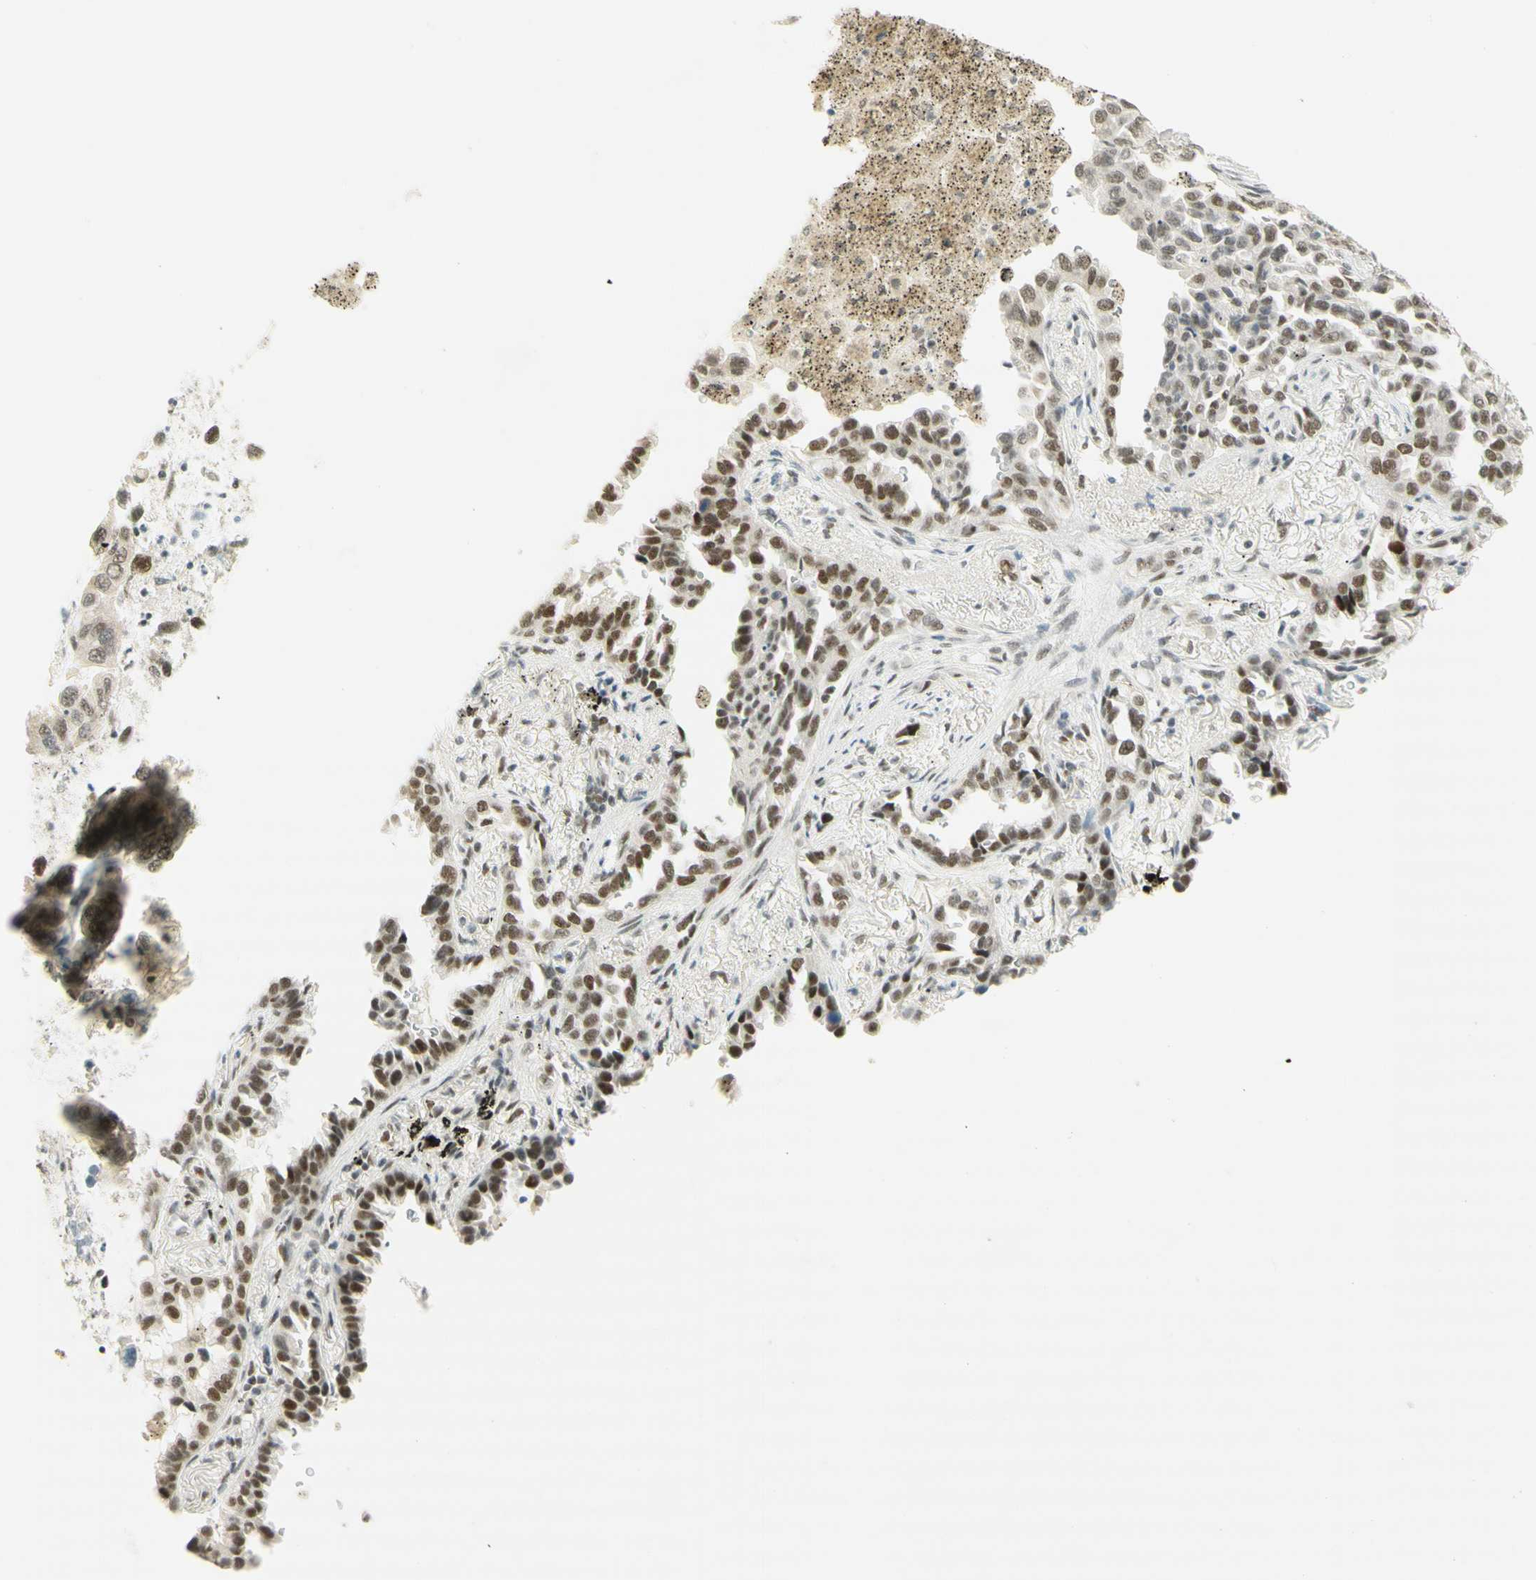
{"staining": {"intensity": "moderate", "quantity": "<25%", "location": "cytoplasmic/membranous,nuclear"}, "tissue": "lung cancer", "cell_type": "Tumor cells", "image_type": "cancer", "snomed": [{"axis": "morphology", "description": "Normal tissue, NOS"}, {"axis": "morphology", "description": "Adenocarcinoma, NOS"}, {"axis": "topography", "description": "Lung"}], "caption": "The histopathology image demonstrates staining of adenocarcinoma (lung), revealing moderate cytoplasmic/membranous and nuclear protein positivity (brown color) within tumor cells.", "gene": "PMS2", "patient": {"sex": "male", "age": 59}}